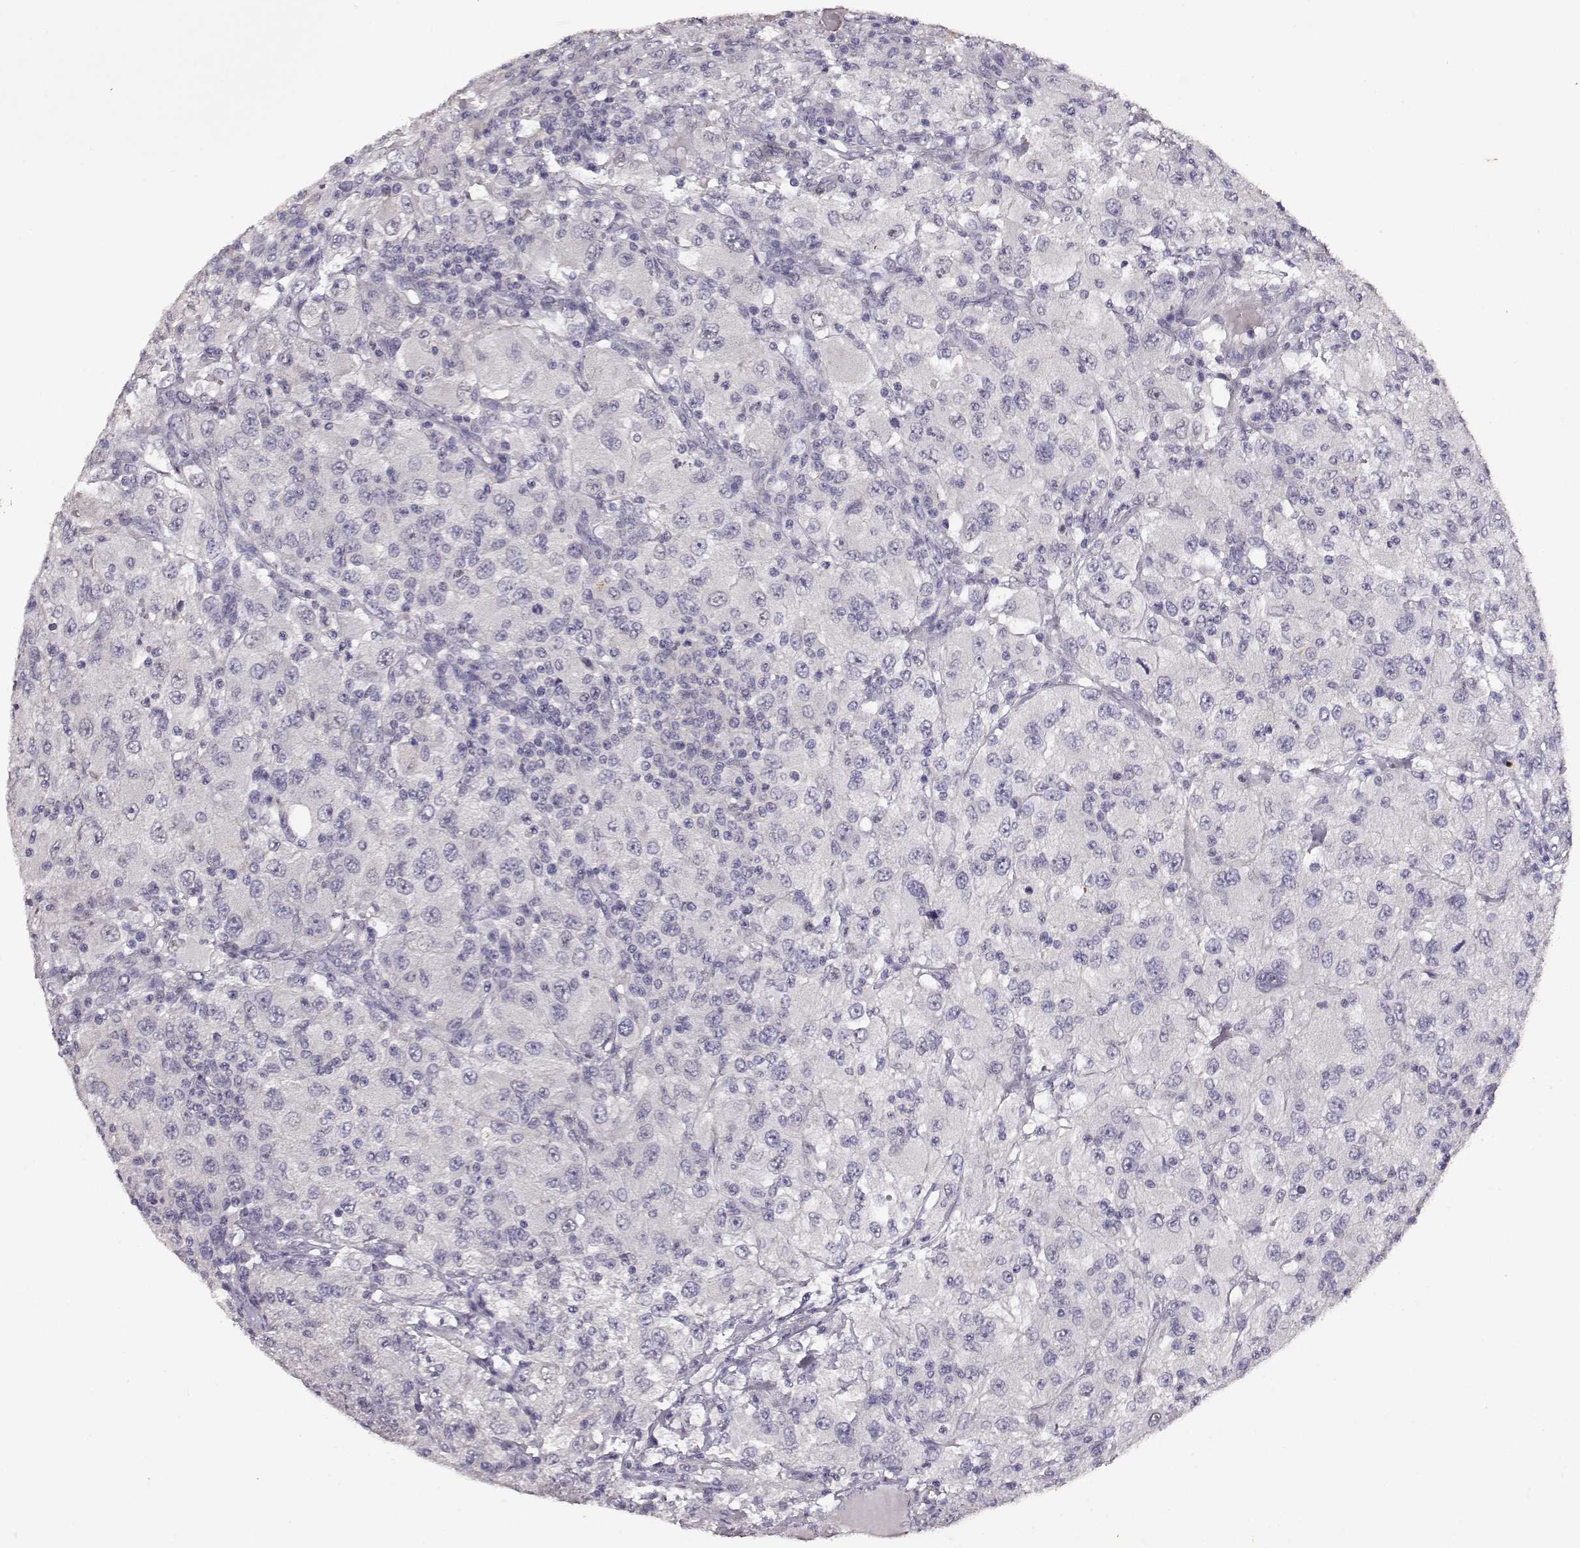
{"staining": {"intensity": "negative", "quantity": "none", "location": "none"}, "tissue": "renal cancer", "cell_type": "Tumor cells", "image_type": "cancer", "snomed": [{"axis": "morphology", "description": "Adenocarcinoma, NOS"}, {"axis": "topography", "description": "Kidney"}], "caption": "This is an immunohistochemistry (IHC) micrograph of human renal cancer (adenocarcinoma). There is no positivity in tumor cells.", "gene": "LAMA5", "patient": {"sex": "female", "age": 67}}